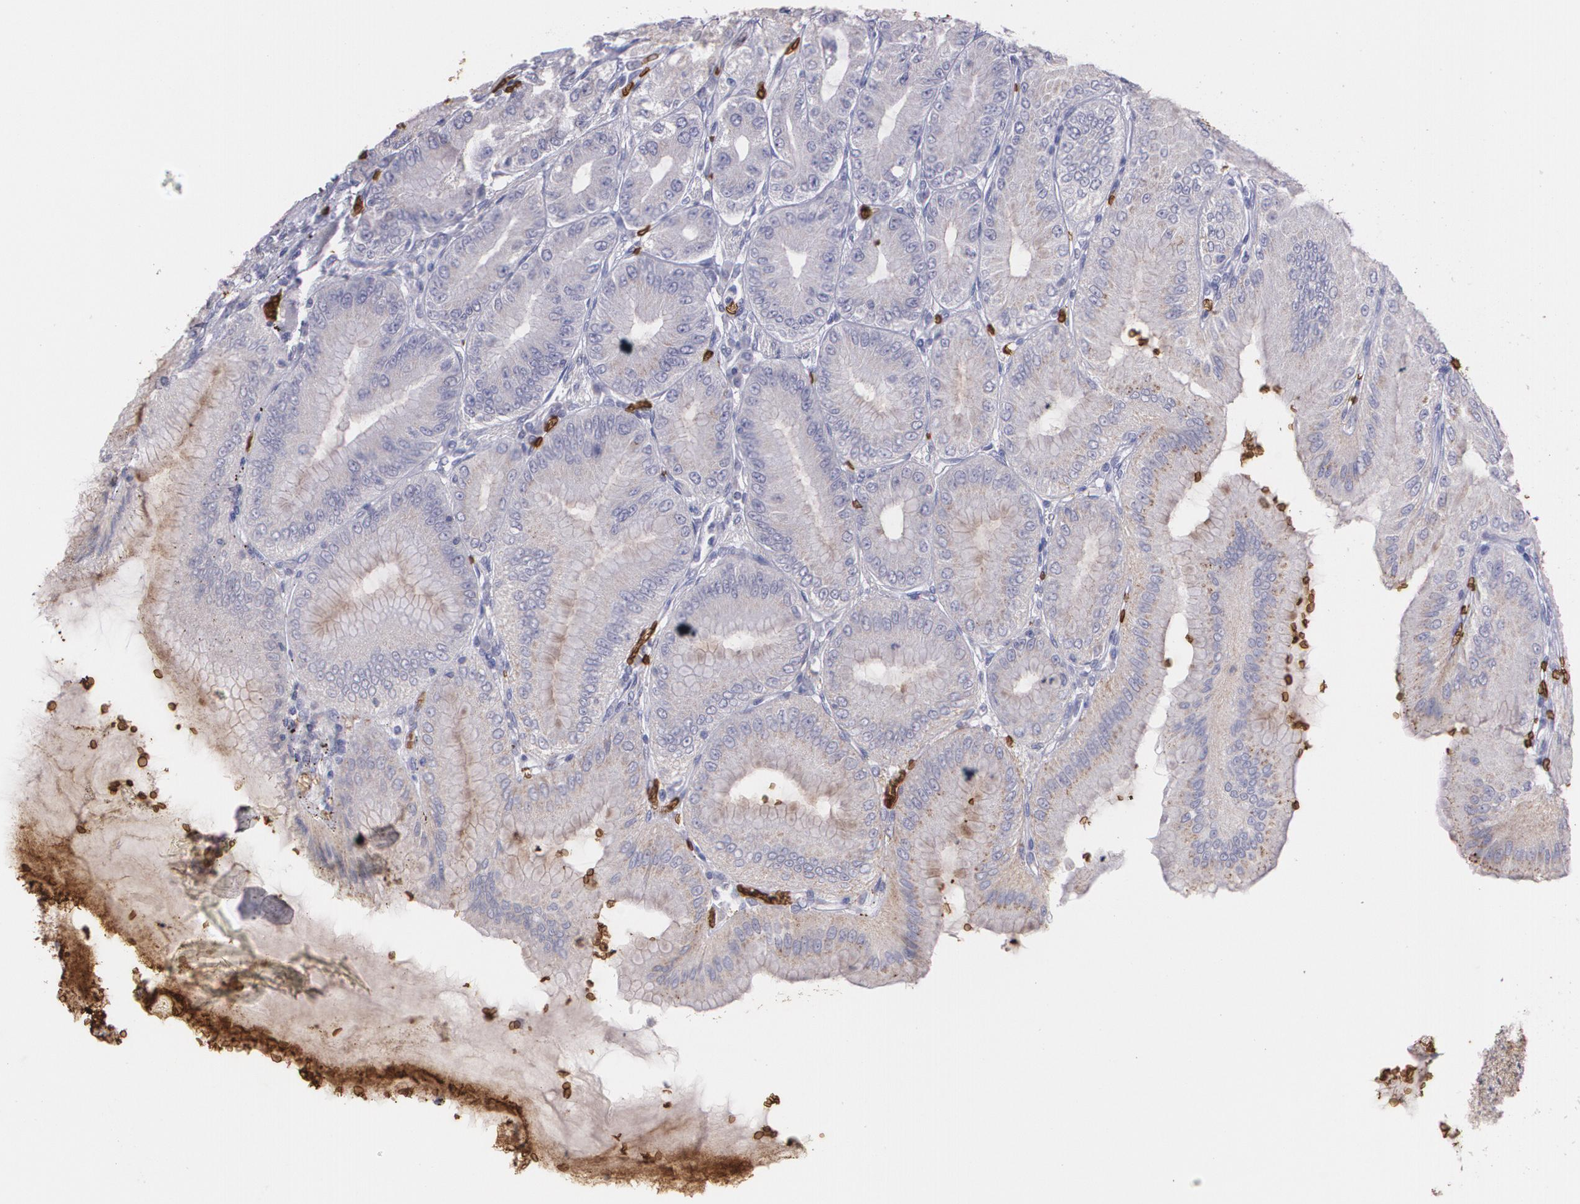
{"staining": {"intensity": "moderate", "quantity": ">75%", "location": "cytoplasmic/membranous"}, "tissue": "stomach", "cell_type": "Glandular cells", "image_type": "normal", "snomed": [{"axis": "morphology", "description": "Normal tissue, NOS"}, {"axis": "topography", "description": "Stomach, lower"}], "caption": "This image shows immunohistochemistry (IHC) staining of normal stomach, with medium moderate cytoplasmic/membranous positivity in about >75% of glandular cells.", "gene": "SLC2A1", "patient": {"sex": "male", "age": 71}}